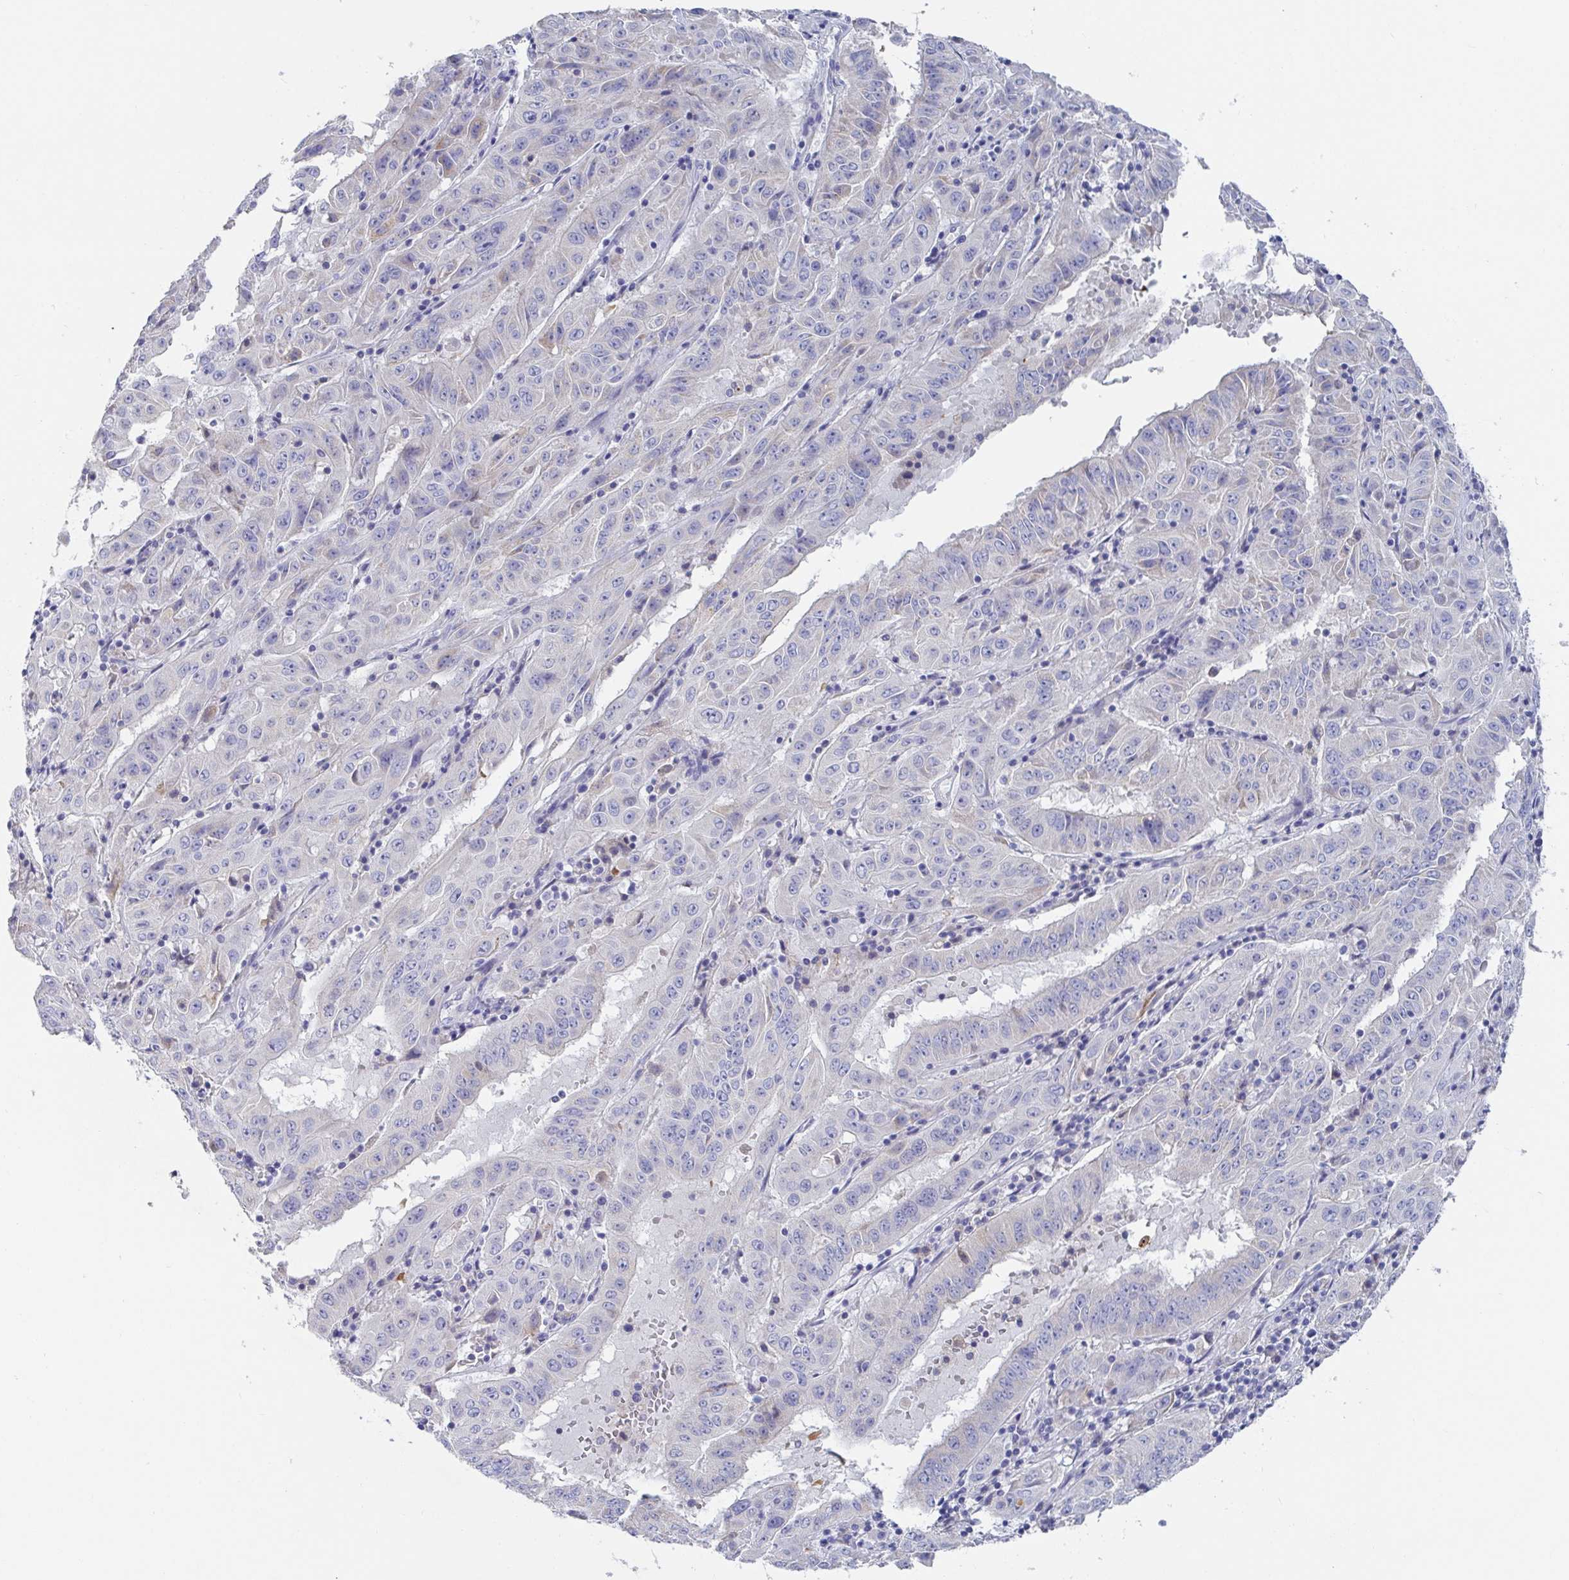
{"staining": {"intensity": "weak", "quantity": "<25%", "location": "cytoplasmic/membranous"}, "tissue": "pancreatic cancer", "cell_type": "Tumor cells", "image_type": "cancer", "snomed": [{"axis": "morphology", "description": "Adenocarcinoma, NOS"}, {"axis": "topography", "description": "Pancreas"}], "caption": "Human pancreatic adenocarcinoma stained for a protein using immunohistochemistry demonstrates no positivity in tumor cells.", "gene": "ZNF561", "patient": {"sex": "male", "age": 63}}